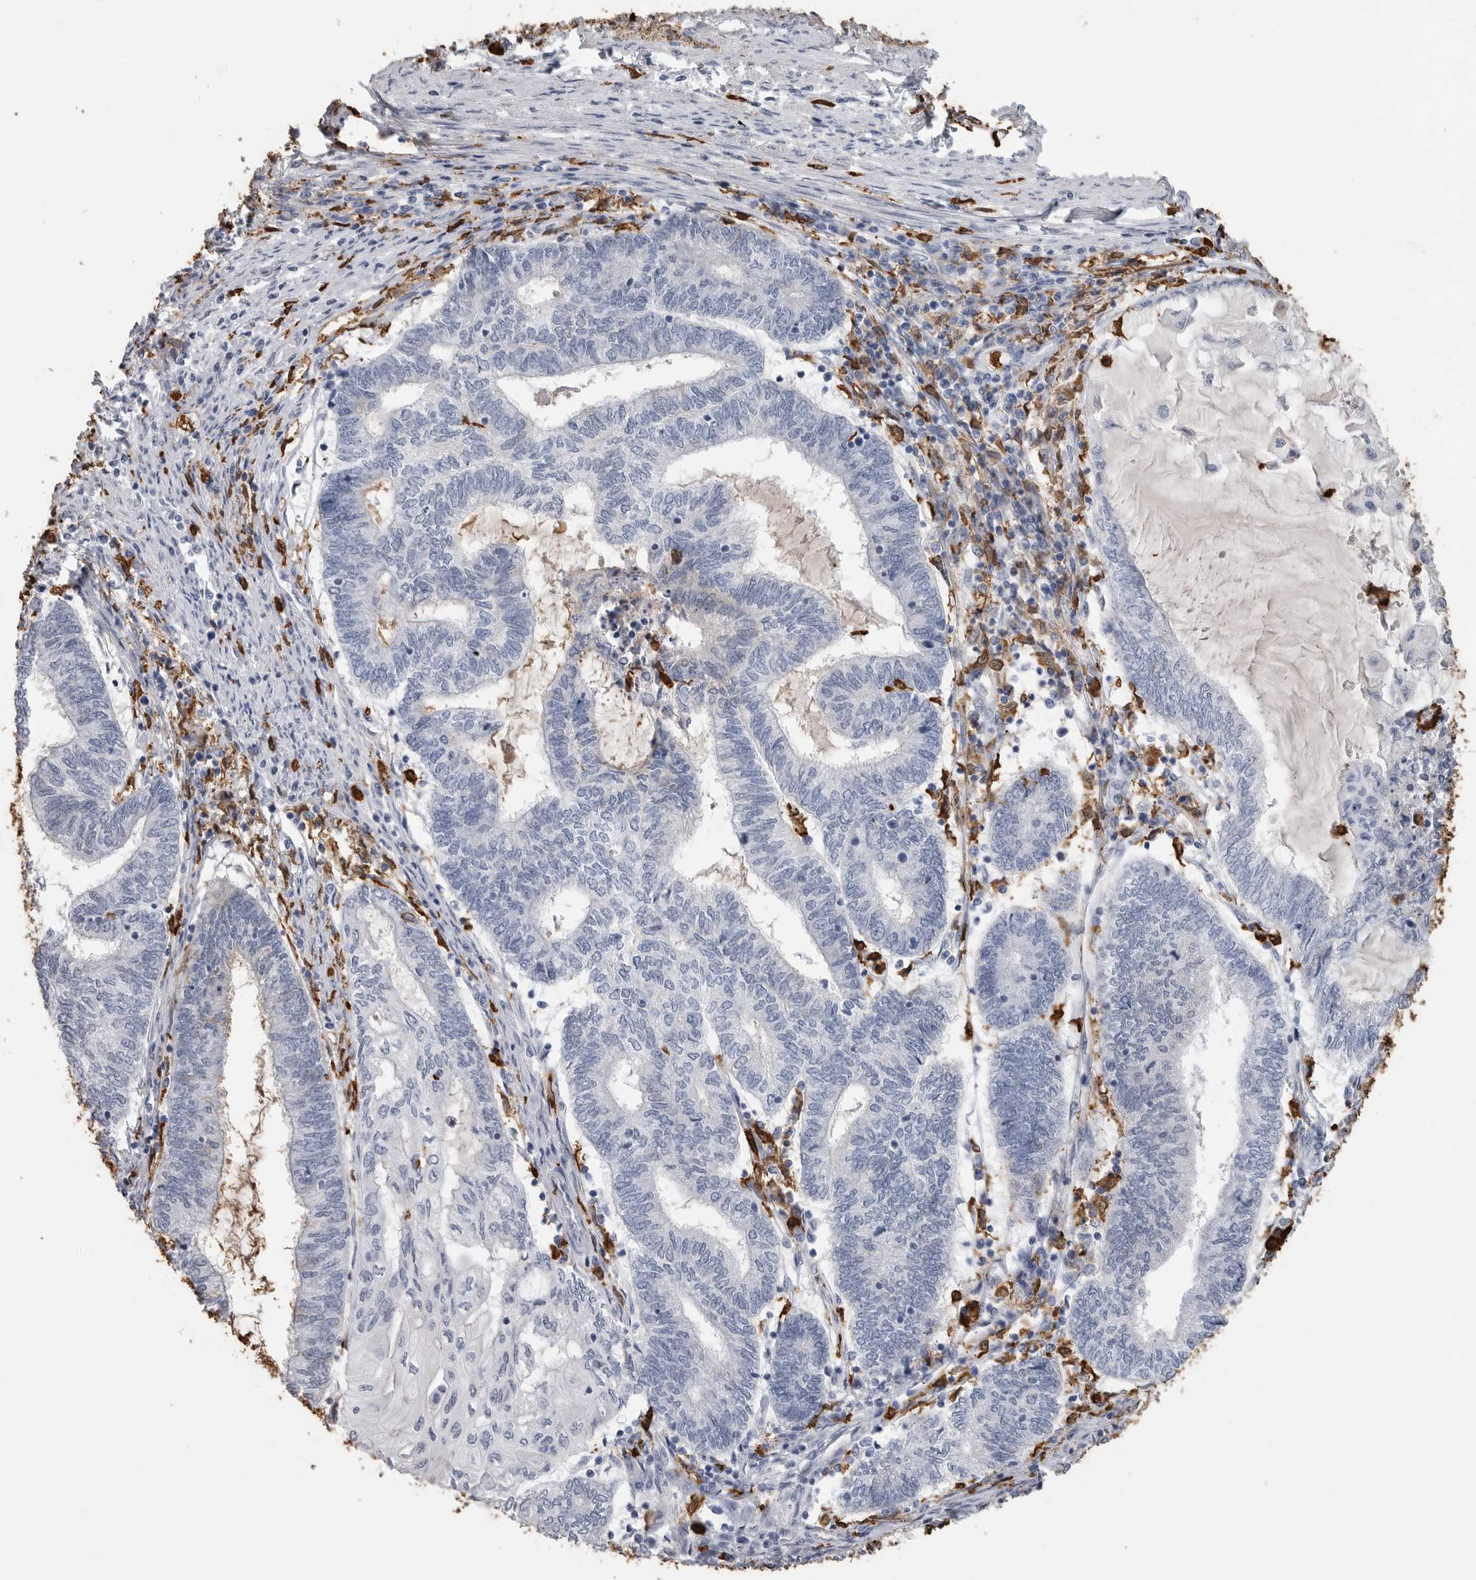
{"staining": {"intensity": "negative", "quantity": "none", "location": "none"}, "tissue": "endometrial cancer", "cell_type": "Tumor cells", "image_type": "cancer", "snomed": [{"axis": "morphology", "description": "Adenocarcinoma, NOS"}, {"axis": "topography", "description": "Uterus"}, {"axis": "topography", "description": "Endometrium"}], "caption": "DAB immunohistochemical staining of endometrial adenocarcinoma shows no significant expression in tumor cells.", "gene": "CYB561D1", "patient": {"sex": "female", "age": 70}}